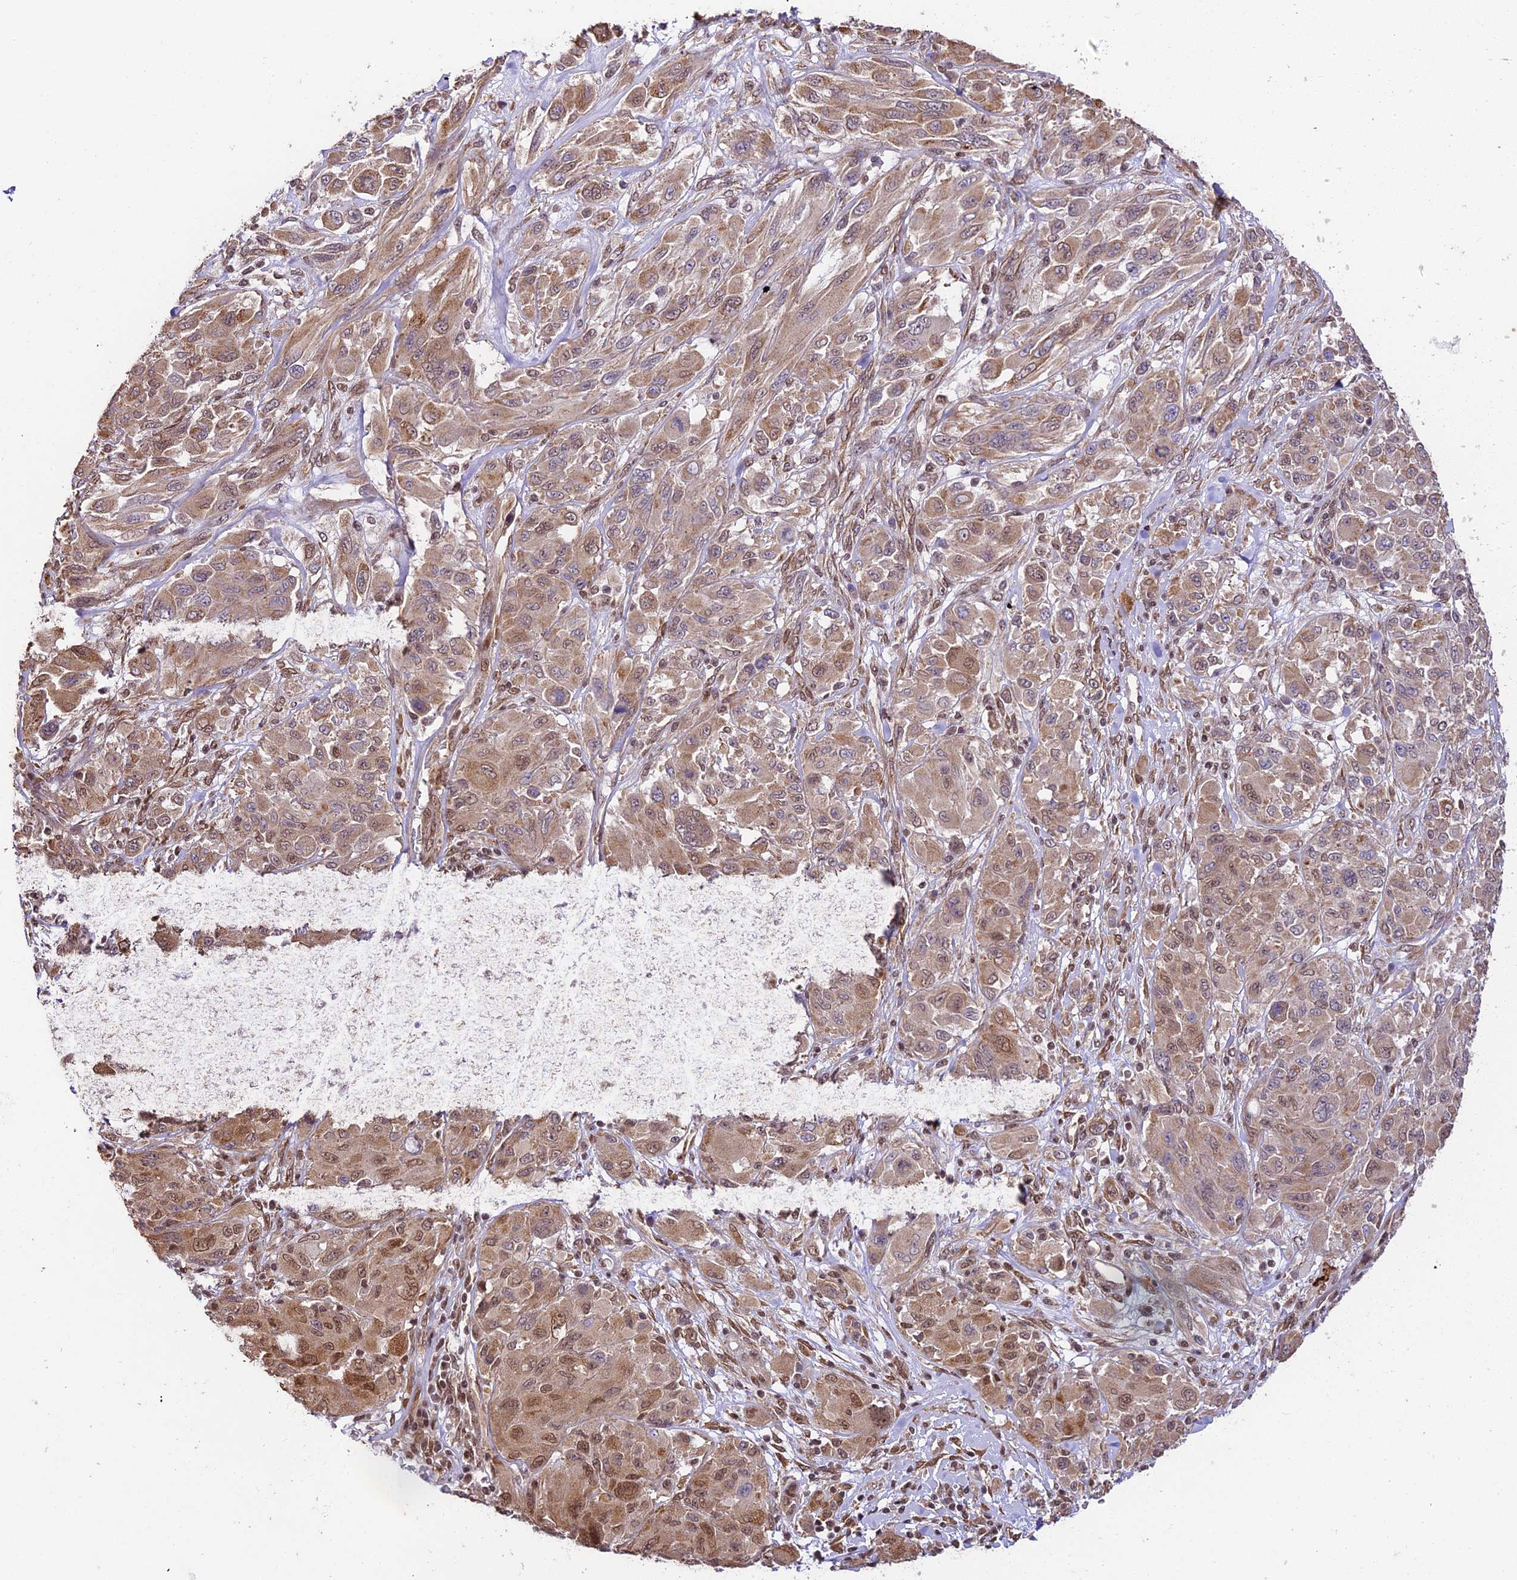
{"staining": {"intensity": "moderate", "quantity": "25%-75%", "location": "cytoplasmic/membranous,nuclear"}, "tissue": "melanoma", "cell_type": "Tumor cells", "image_type": "cancer", "snomed": [{"axis": "morphology", "description": "Malignant melanoma, NOS"}, {"axis": "topography", "description": "Skin"}], "caption": "Melanoma was stained to show a protein in brown. There is medium levels of moderate cytoplasmic/membranous and nuclear staining in approximately 25%-75% of tumor cells. The protein is stained brown, and the nuclei are stained in blue (DAB IHC with brightfield microscopy, high magnification).", "gene": "TRIM22", "patient": {"sex": "female", "age": 91}}